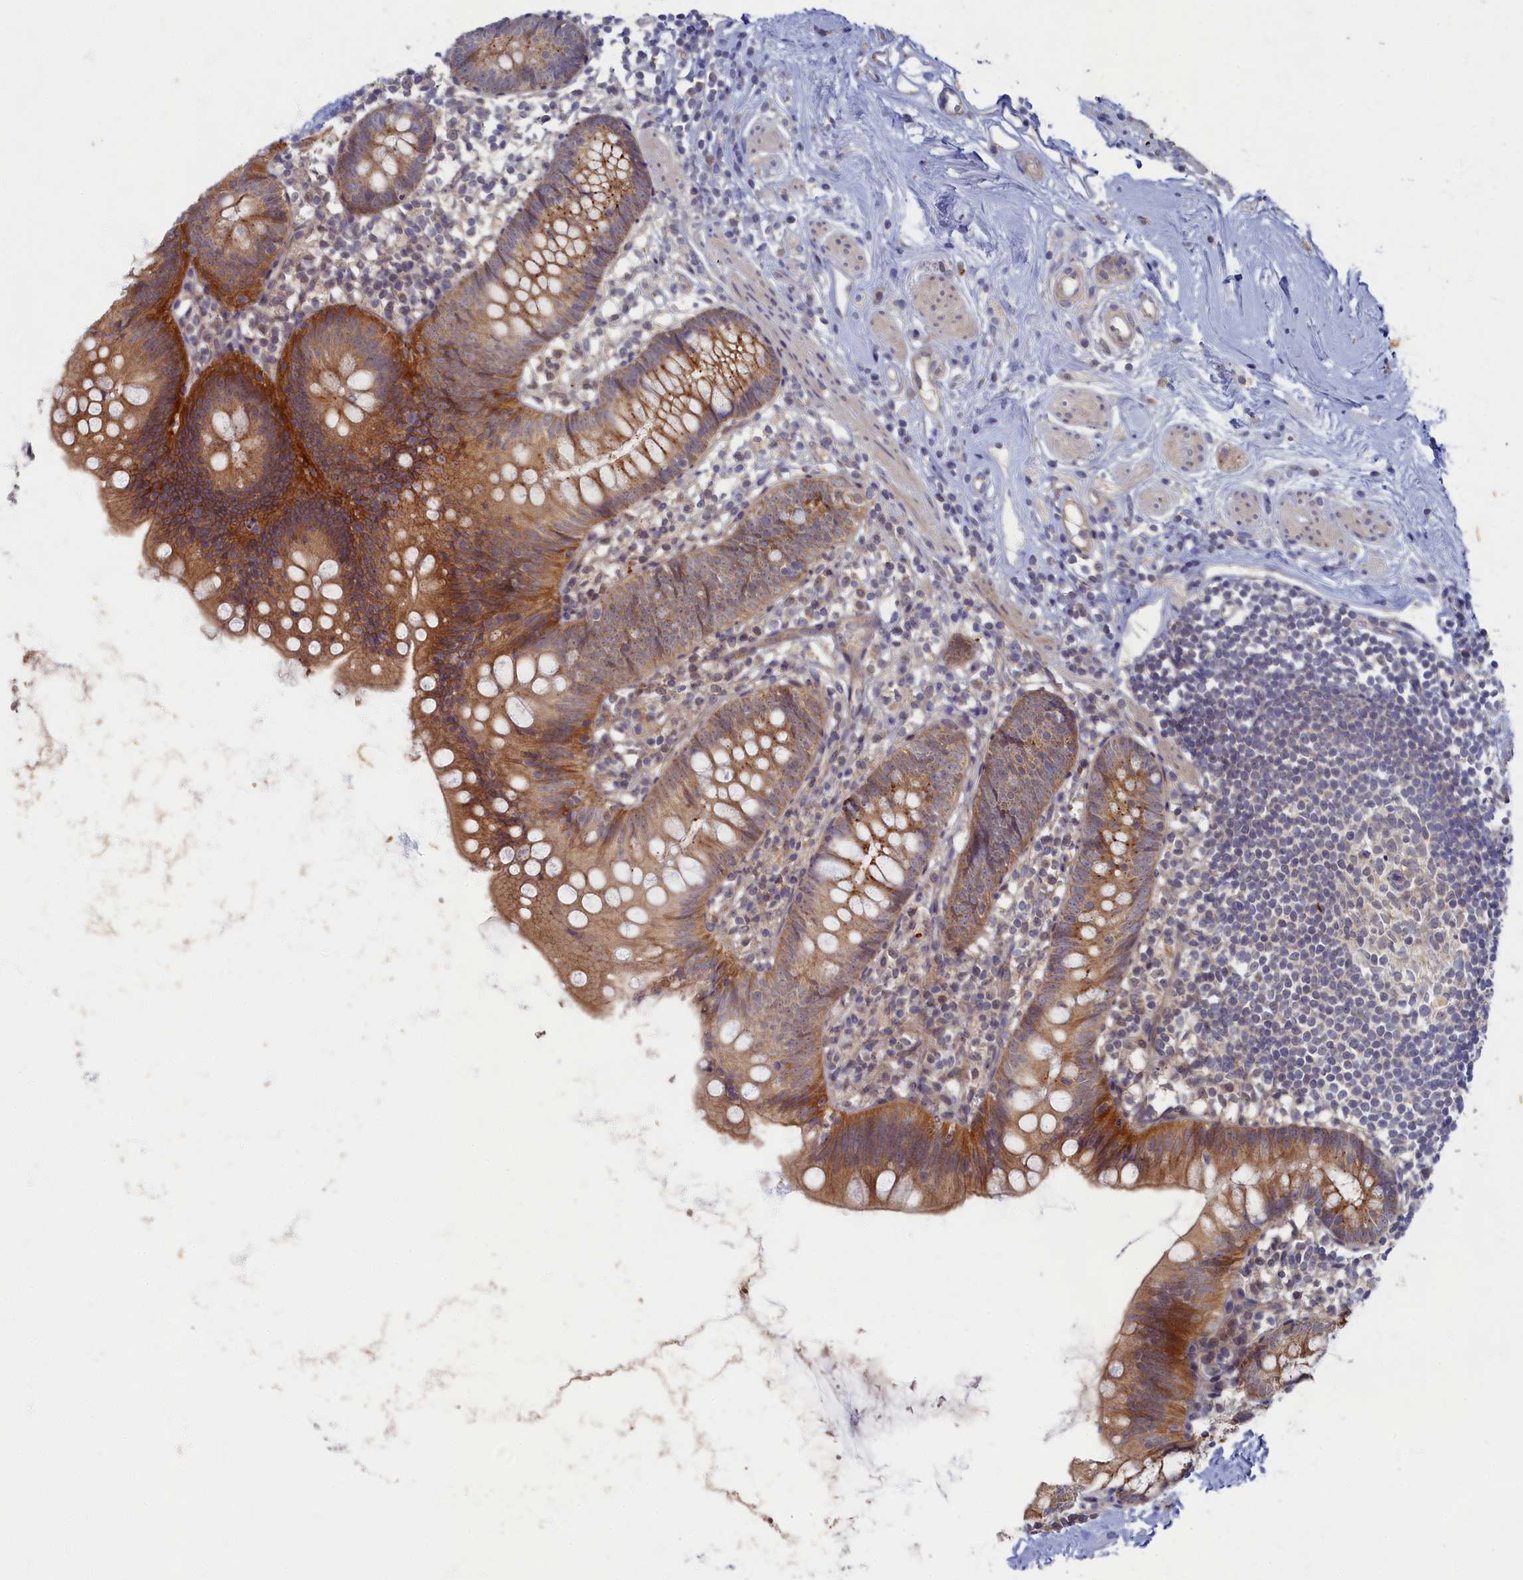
{"staining": {"intensity": "moderate", "quantity": ">75%", "location": "cytoplasmic/membranous"}, "tissue": "appendix", "cell_type": "Glandular cells", "image_type": "normal", "snomed": [{"axis": "morphology", "description": "Normal tissue, NOS"}, {"axis": "topography", "description": "Appendix"}], "caption": "This micrograph demonstrates immunohistochemistry staining of benign human appendix, with medium moderate cytoplasmic/membranous positivity in about >75% of glandular cells.", "gene": "WDR59", "patient": {"sex": "female", "age": 62}}